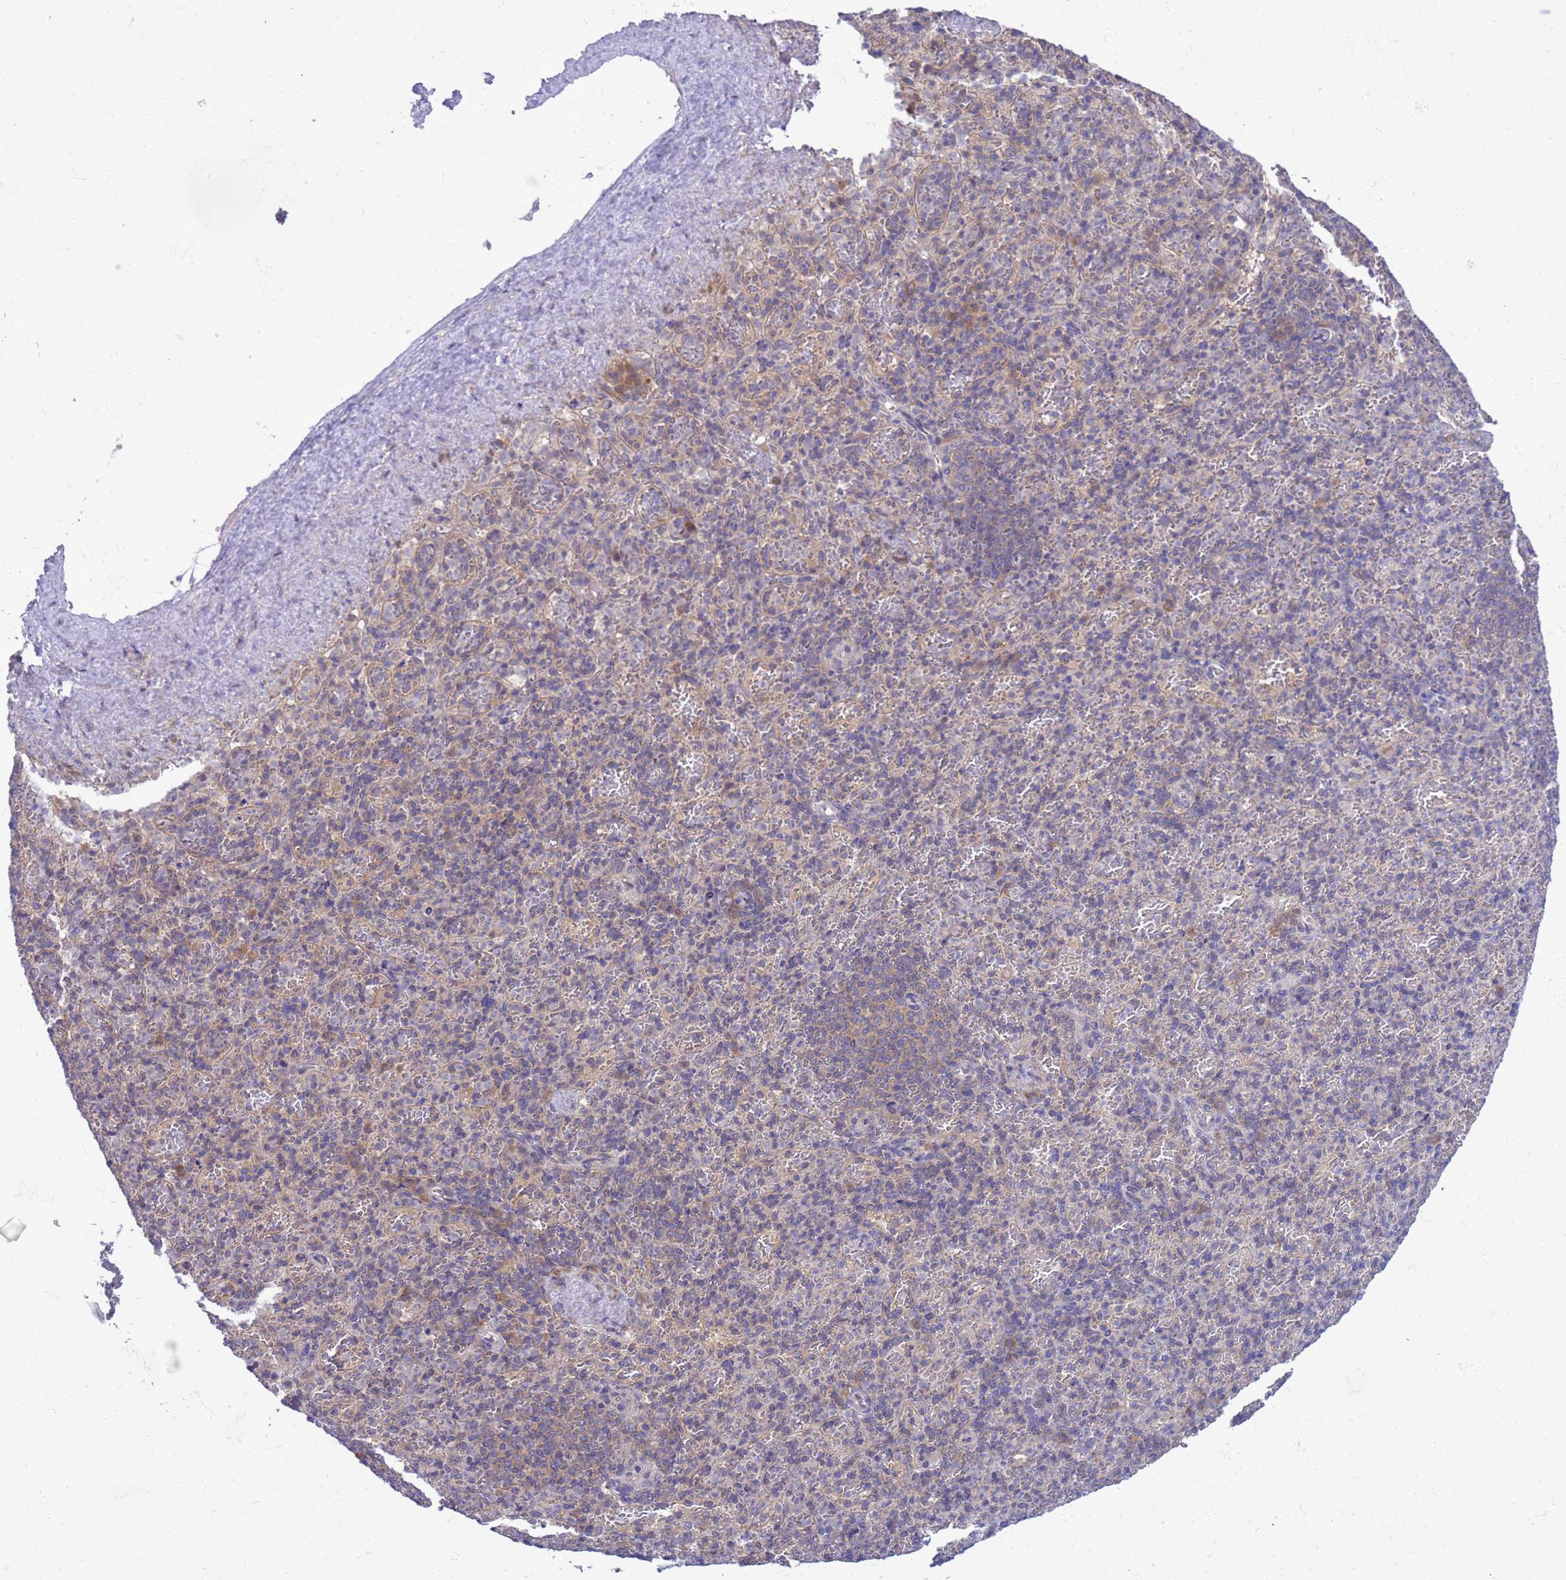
{"staining": {"intensity": "negative", "quantity": "none", "location": "none"}, "tissue": "spleen", "cell_type": "Cells in red pulp", "image_type": "normal", "snomed": [{"axis": "morphology", "description": "Normal tissue, NOS"}, {"axis": "topography", "description": "Spleen"}], "caption": "Human spleen stained for a protein using IHC demonstrates no staining in cells in red pulp.", "gene": "ZNF461", "patient": {"sex": "female", "age": 74}}